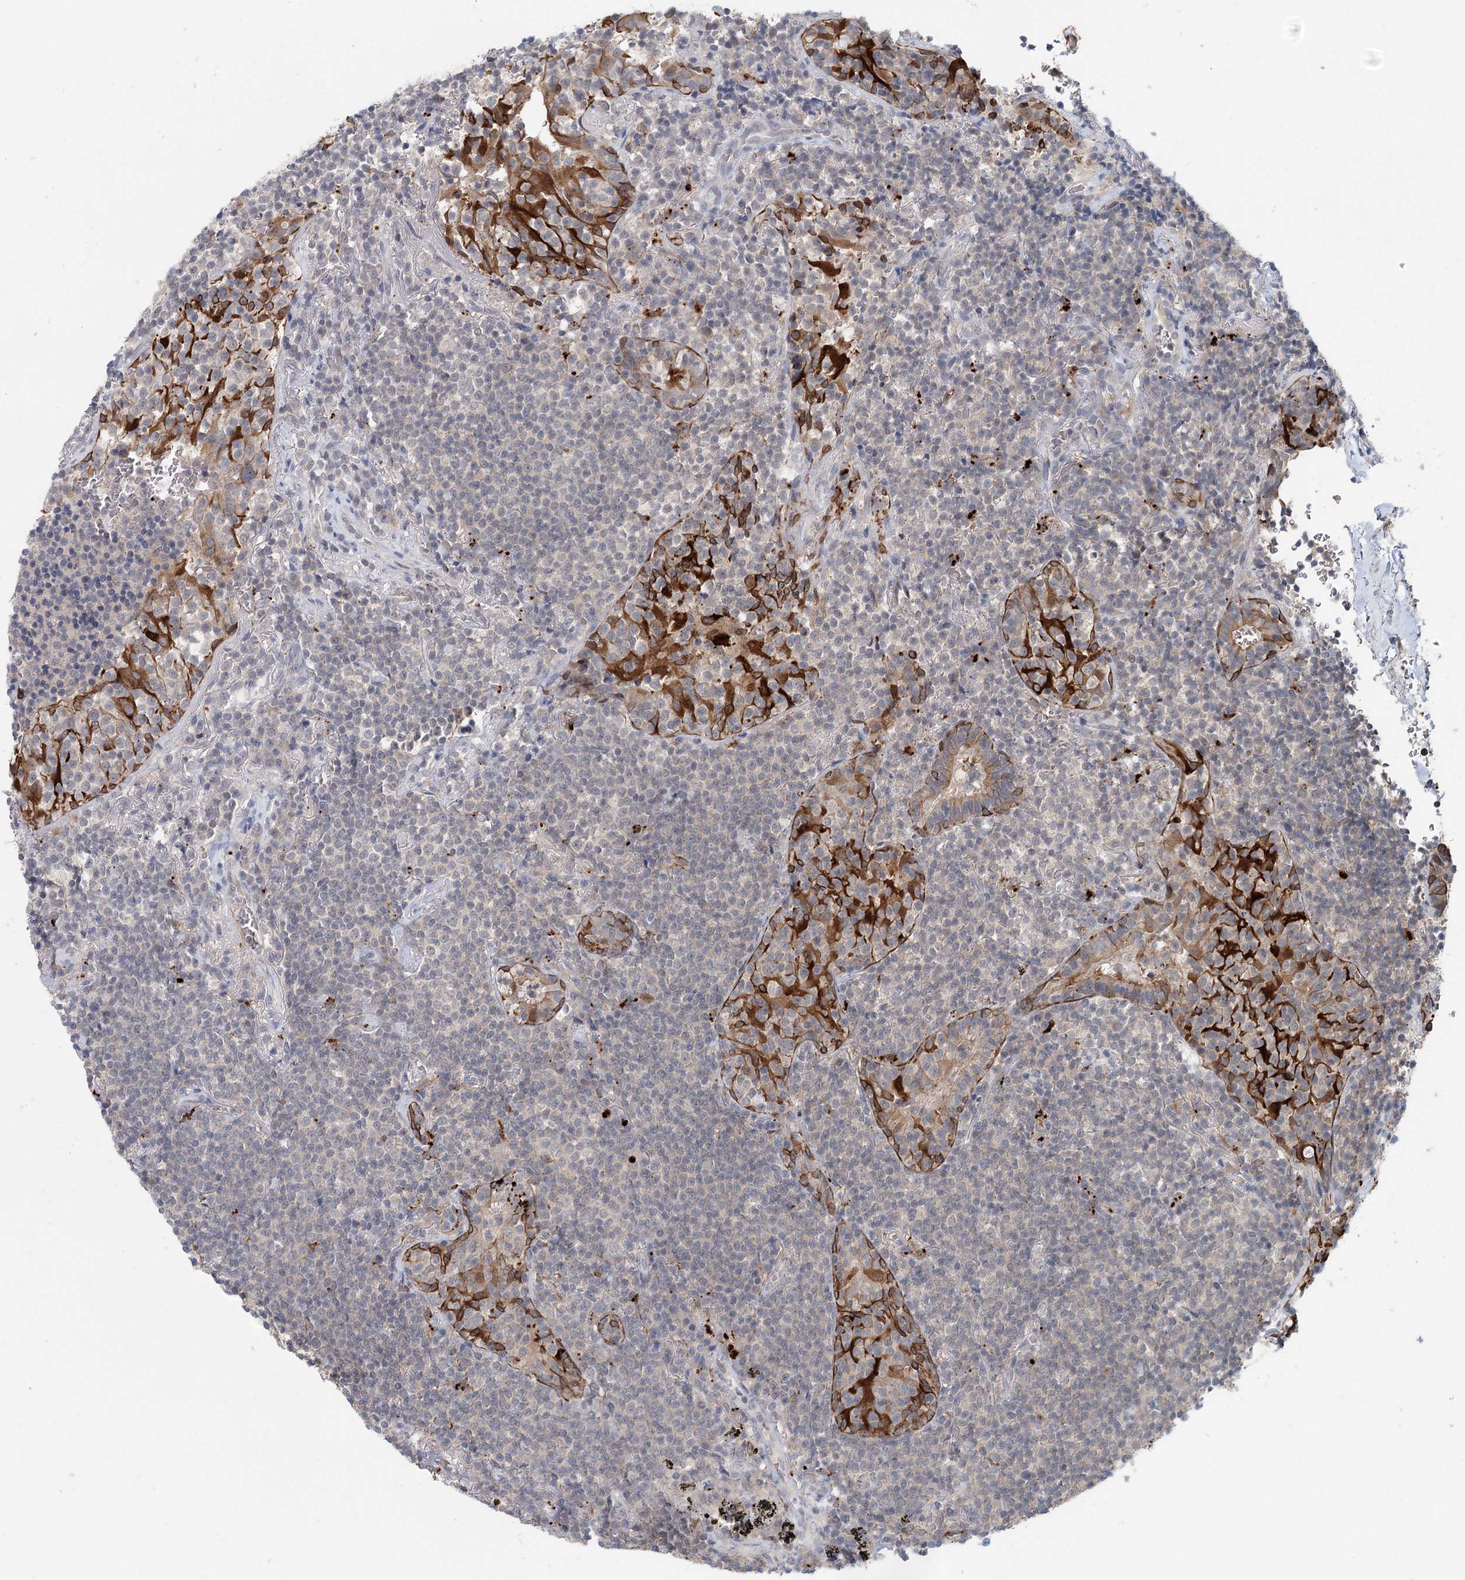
{"staining": {"intensity": "negative", "quantity": "none", "location": "none"}, "tissue": "lymphoma", "cell_type": "Tumor cells", "image_type": "cancer", "snomed": [{"axis": "morphology", "description": "Malignant lymphoma, non-Hodgkin's type, Low grade"}, {"axis": "topography", "description": "Lung"}], "caption": "Lymphoma stained for a protein using immunohistochemistry (IHC) reveals no staining tumor cells.", "gene": "FBXO7", "patient": {"sex": "female", "age": 71}}